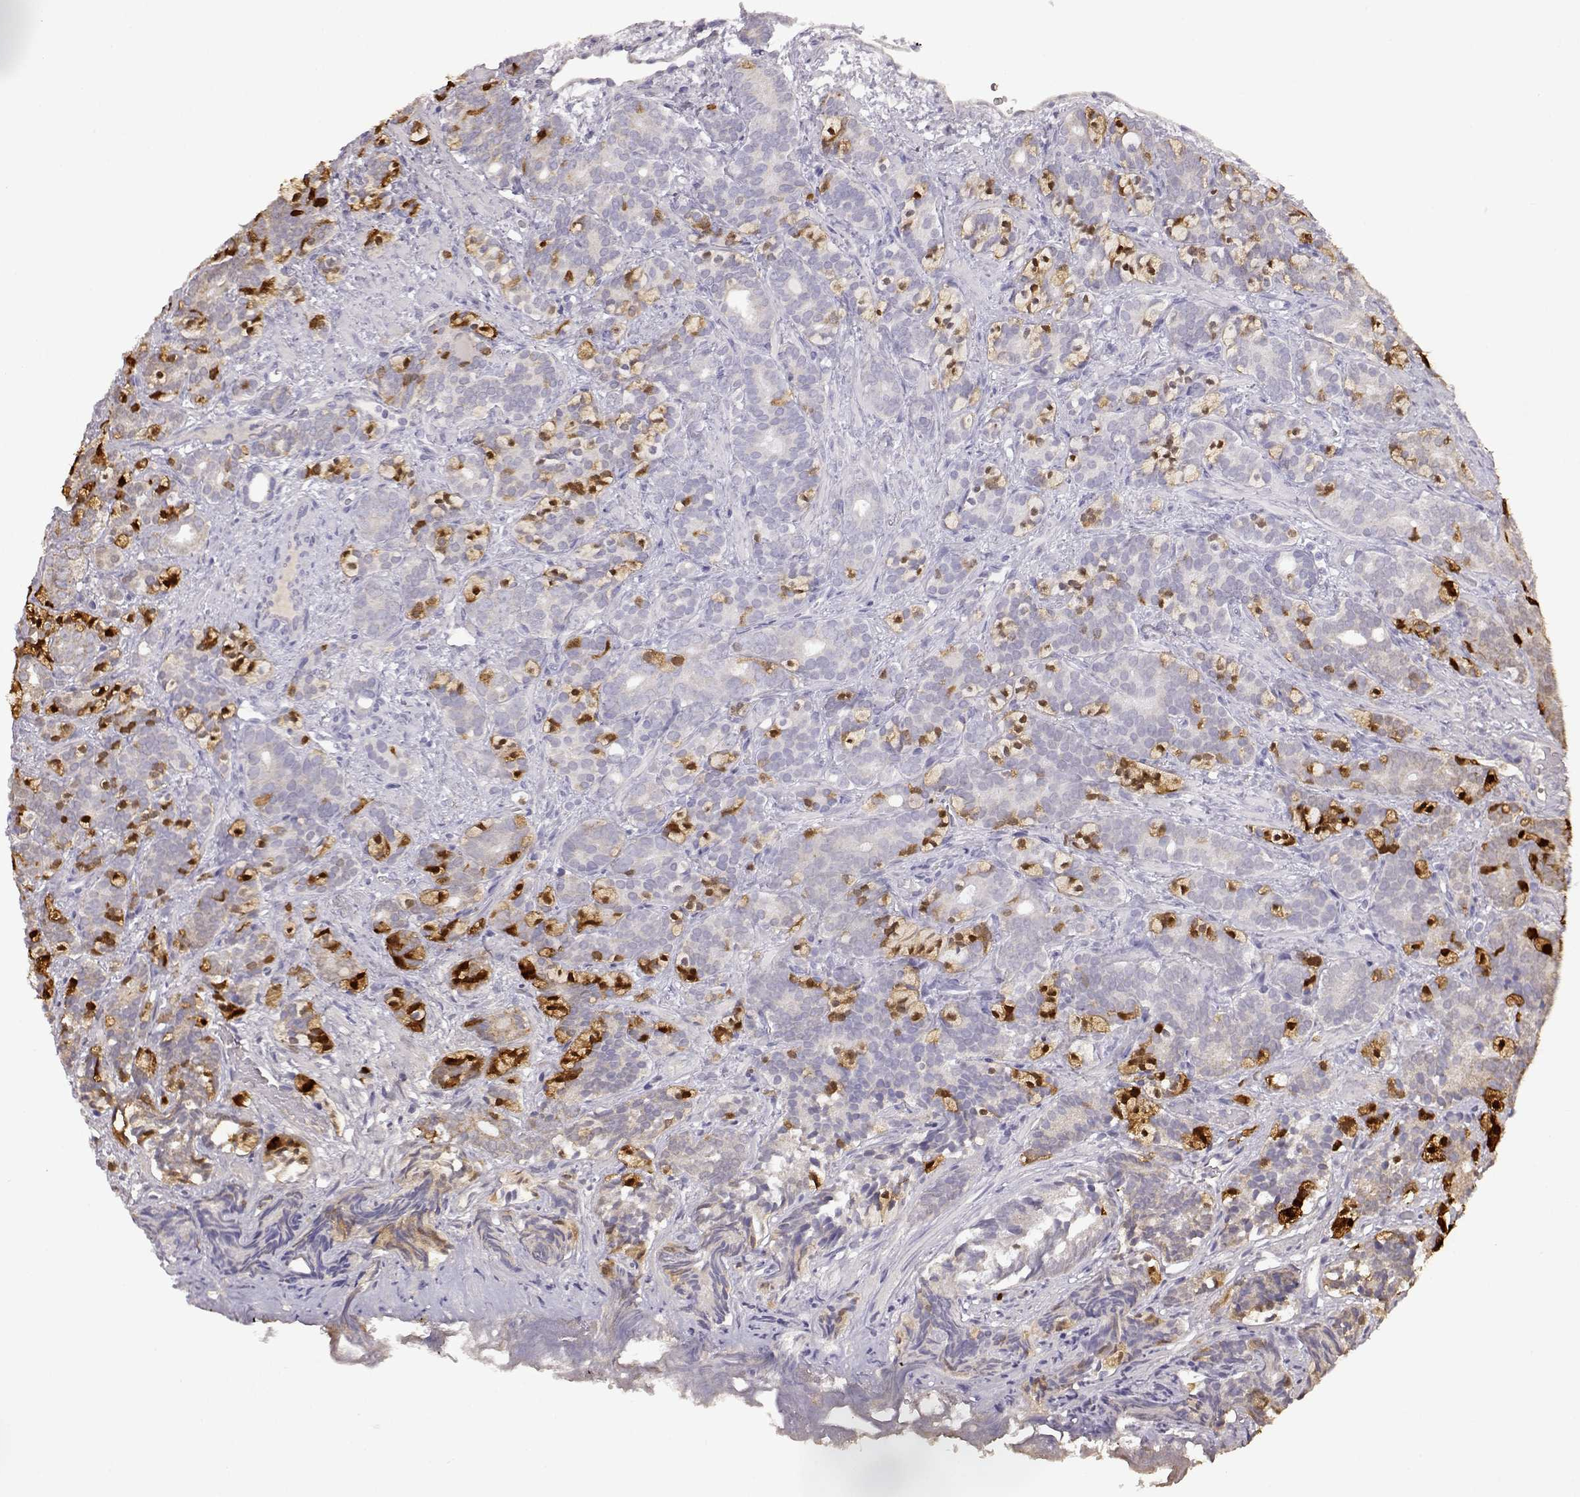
{"staining": {"intensity": "weak", "quantity": "<25%", "location": "cytoplasmic/membranous"}, "tissue": "prostate cancer", "cell_type": "Tumor cells", "image_type": "cancer", "snomed": [{"axis": "morphology", "description": "Adenocarcinoma, High grade"}, {"axis": "topography", "description": "Prostate"}], "caption": "There is no significant positivity in tumor cells of prostate cancer (high-grade adenocarcinoma).", "gene": "DDC", "patient": {"sex": "male", "age": 84}}